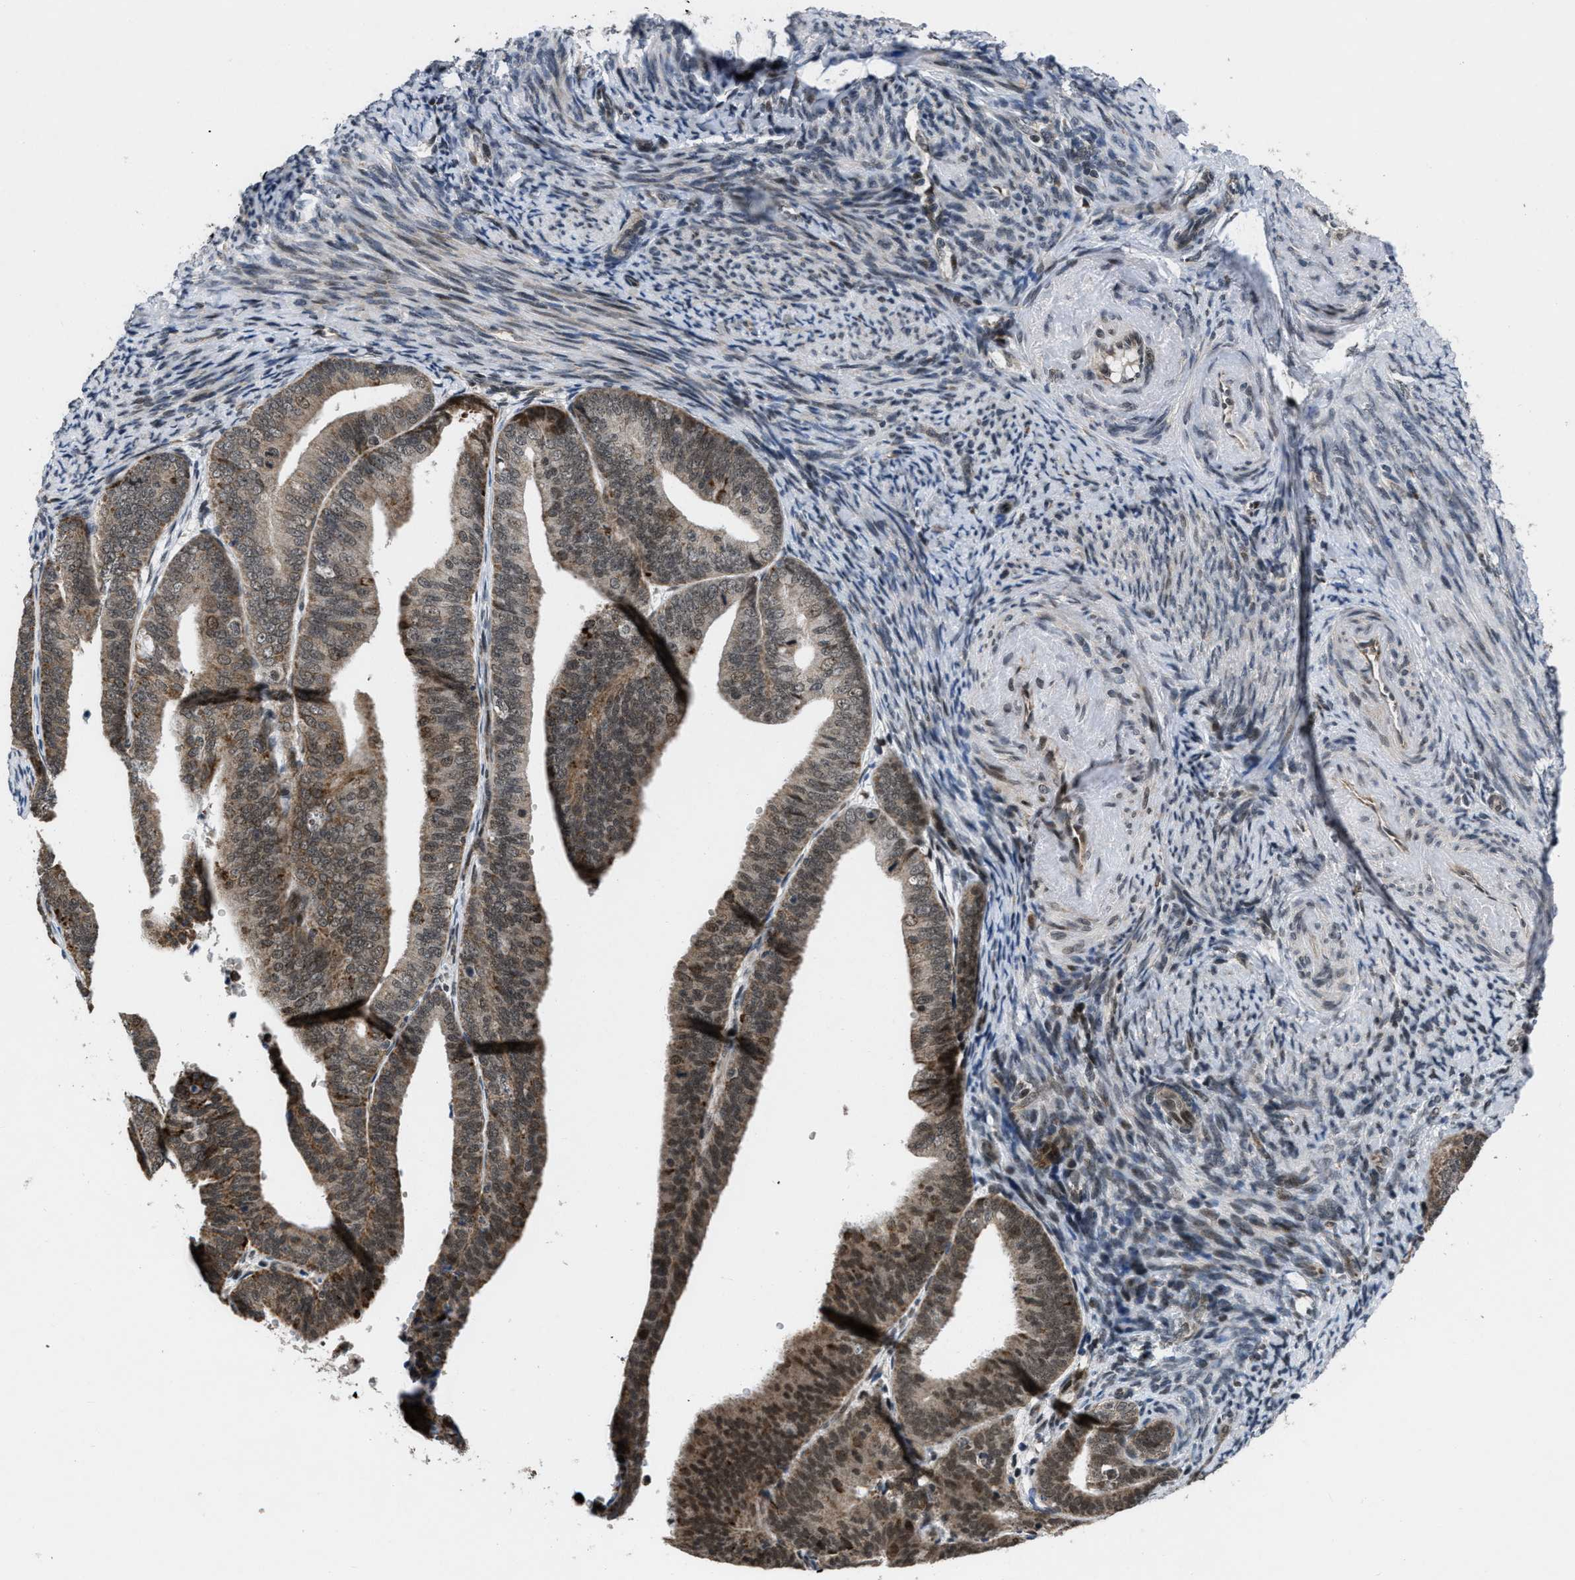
{"staining": {"intensity": "moderate", "quantity": "25%-75%", "location": "cytoplasmic/membranous,nuclear"}, "tissue": "endometrial cancer", "cell_type": "Tumor cells", "image_type": "cancer", "snomed": [{"axis": "morphology", "description": "Adenocarcinoma, NOS"}, {"axis": "topography", "description": "Endometrium"}], "caption": "Endometrial cancer was stained to show a protein in brown. There is medium levels of moderate cytoplasmic/membranous and nuclear staining in approximately 25%-75% of tumor cells.", "gene": "ZNHIT1", "patient": {"sex": "female", "age": 63}}